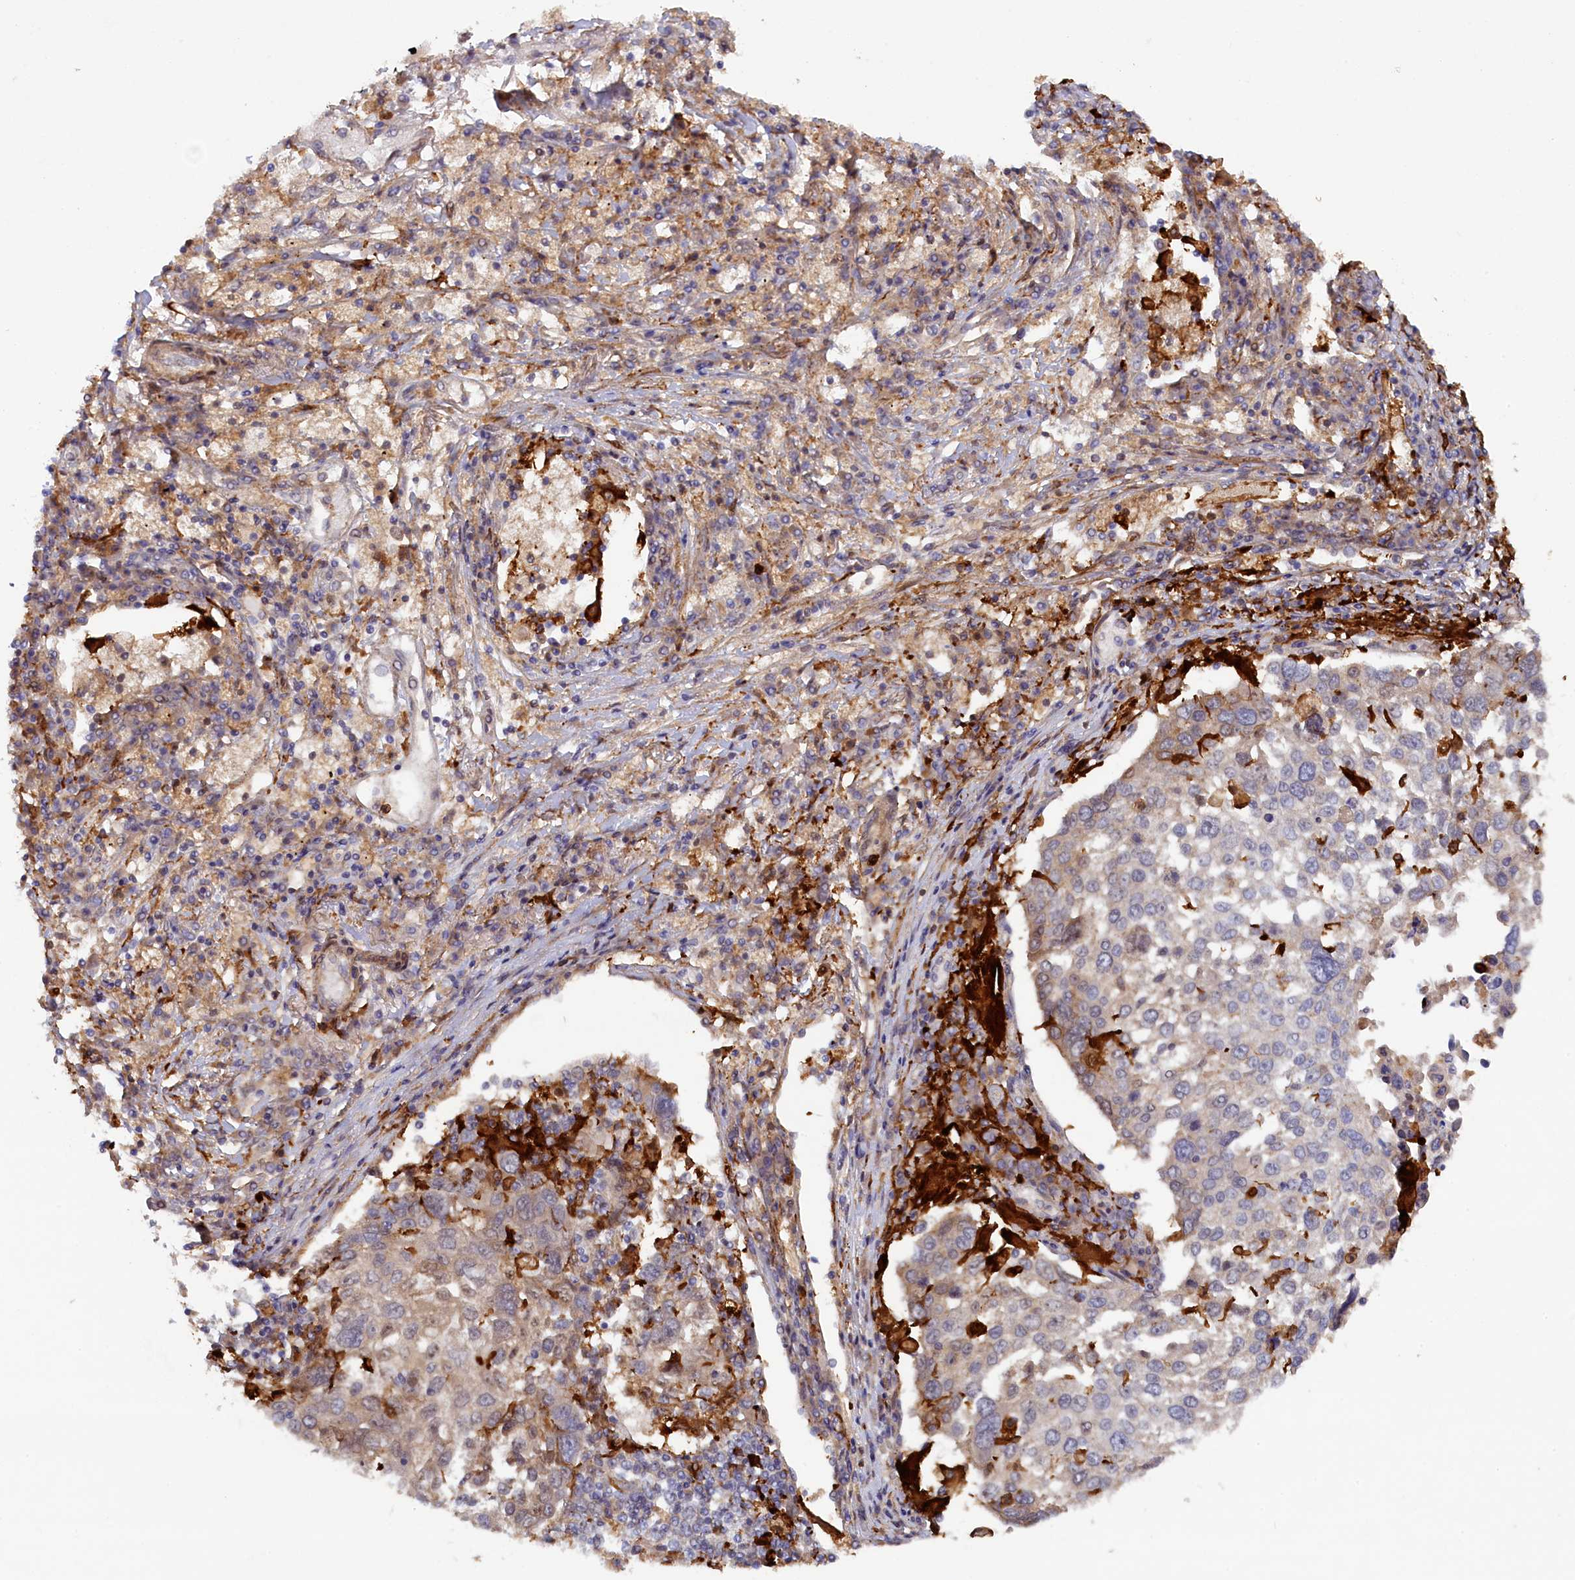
{"staining": {"intensity": "negative", "quantity": "none", "location": "none"}, "tissue": "lung cancer", "cell_type": "Tumor cells", "image_type": "cancer", "snomed": [{"axis": "morphology", "description": "Squamous cell carcinoma, NOS"}, {"axis": "topography", "description": "Lung"}], "caption": "Tumor cells show no significant protein staining in lung cancer (squamous cell carcinoma).", "gene": "FERMT1", "patient": {"sex": "male", "age": 65}}